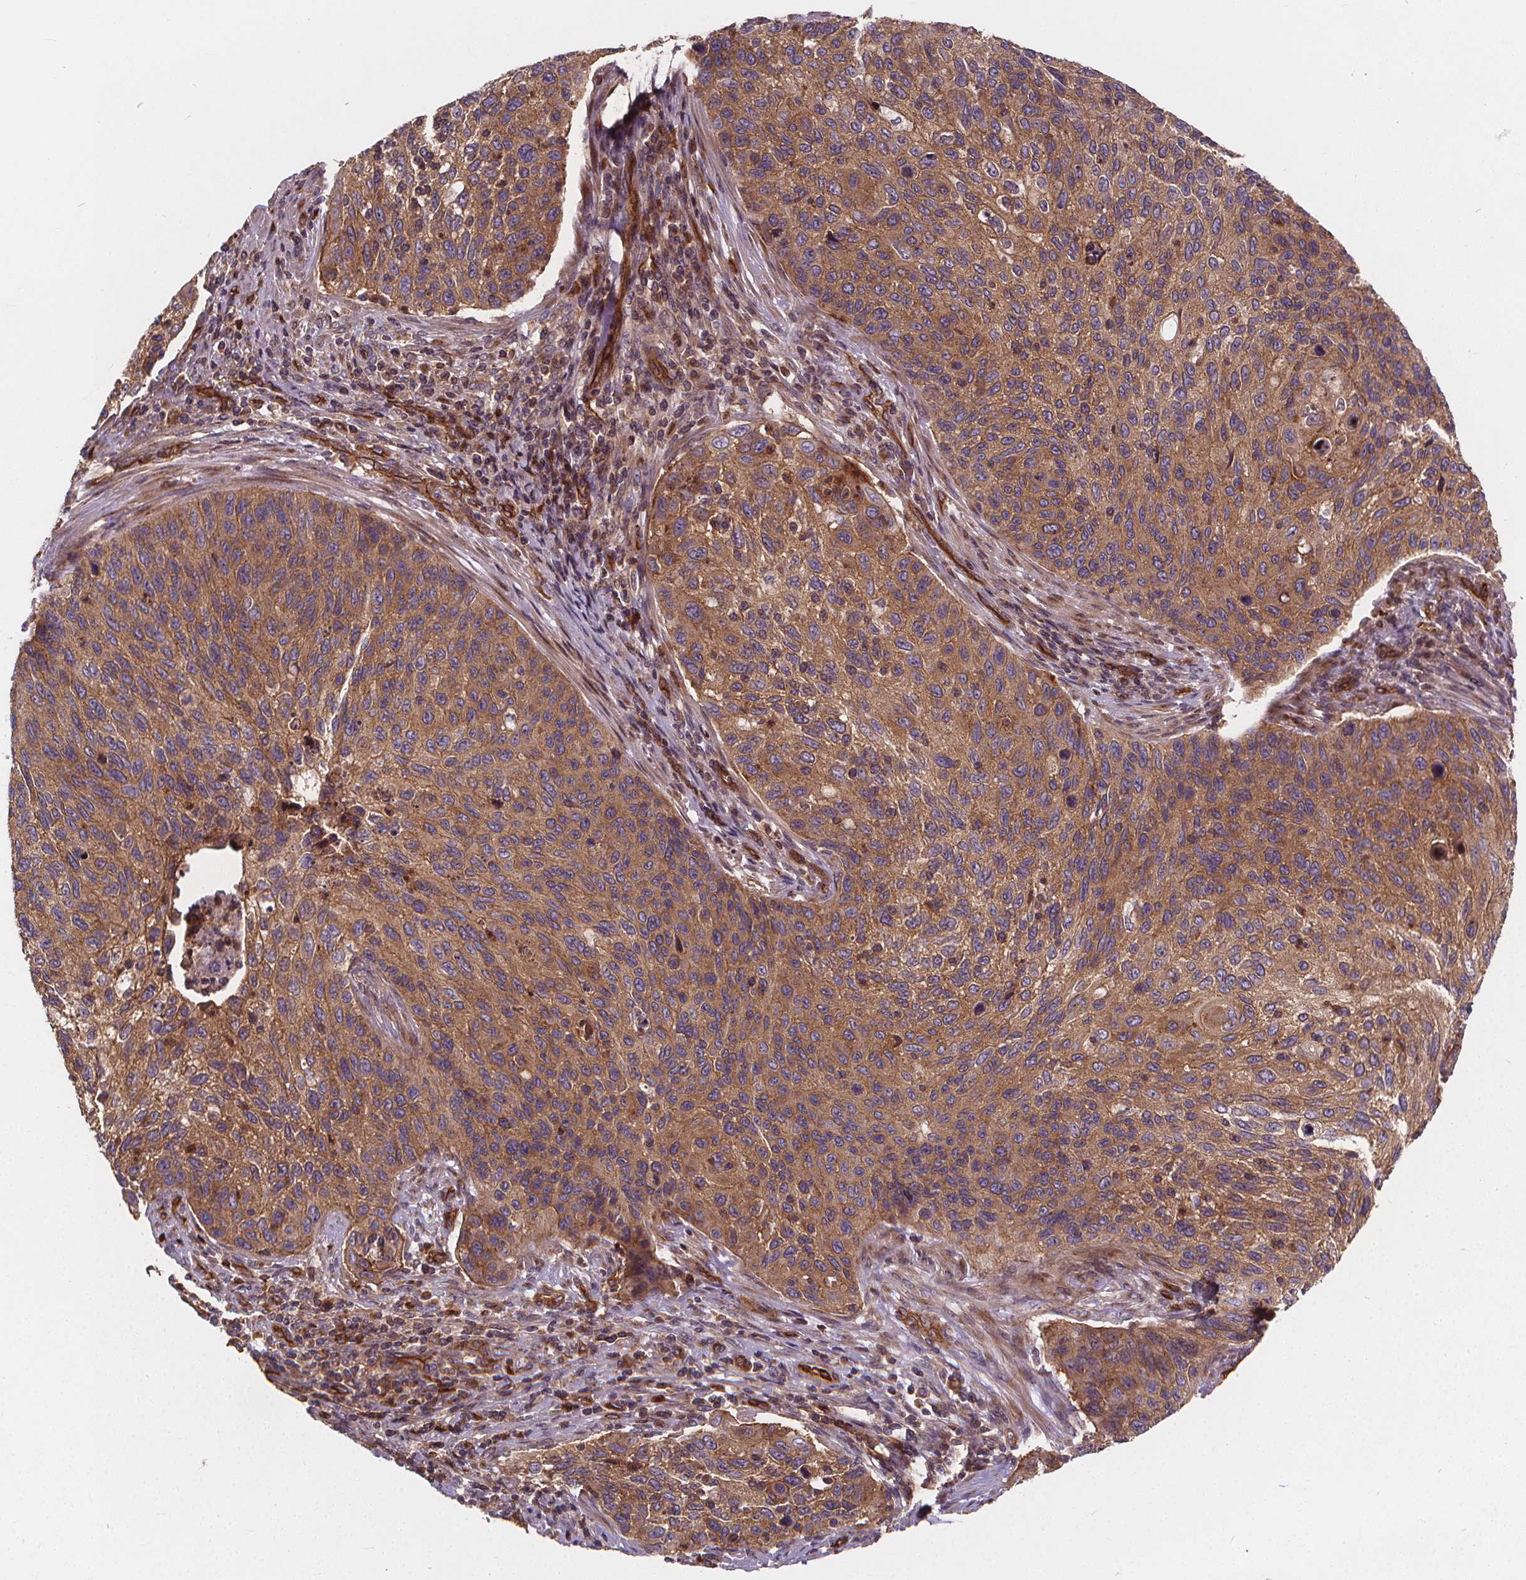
{"staining": {"intensity": "moderate", "quantity": ">75%", "location": "cytoplasmic/membranous"}, "tissue": "cervical cancer", "cell_type": "Tumor cells", "image_type": "cancer", "snomed": [{"axis": "morphology", "description": "Squamous cell carcinoma, NOS"}, {"axis": "topography", "description": "Cervix"}], "caption": "Protein expression analysis of human cervical cancer reveals moderate cytoplasmic/membranous staining in approximately >75% of tumor cells.", "gene": "CLINT1", "patient": {"sex": "female", "age": 70}}